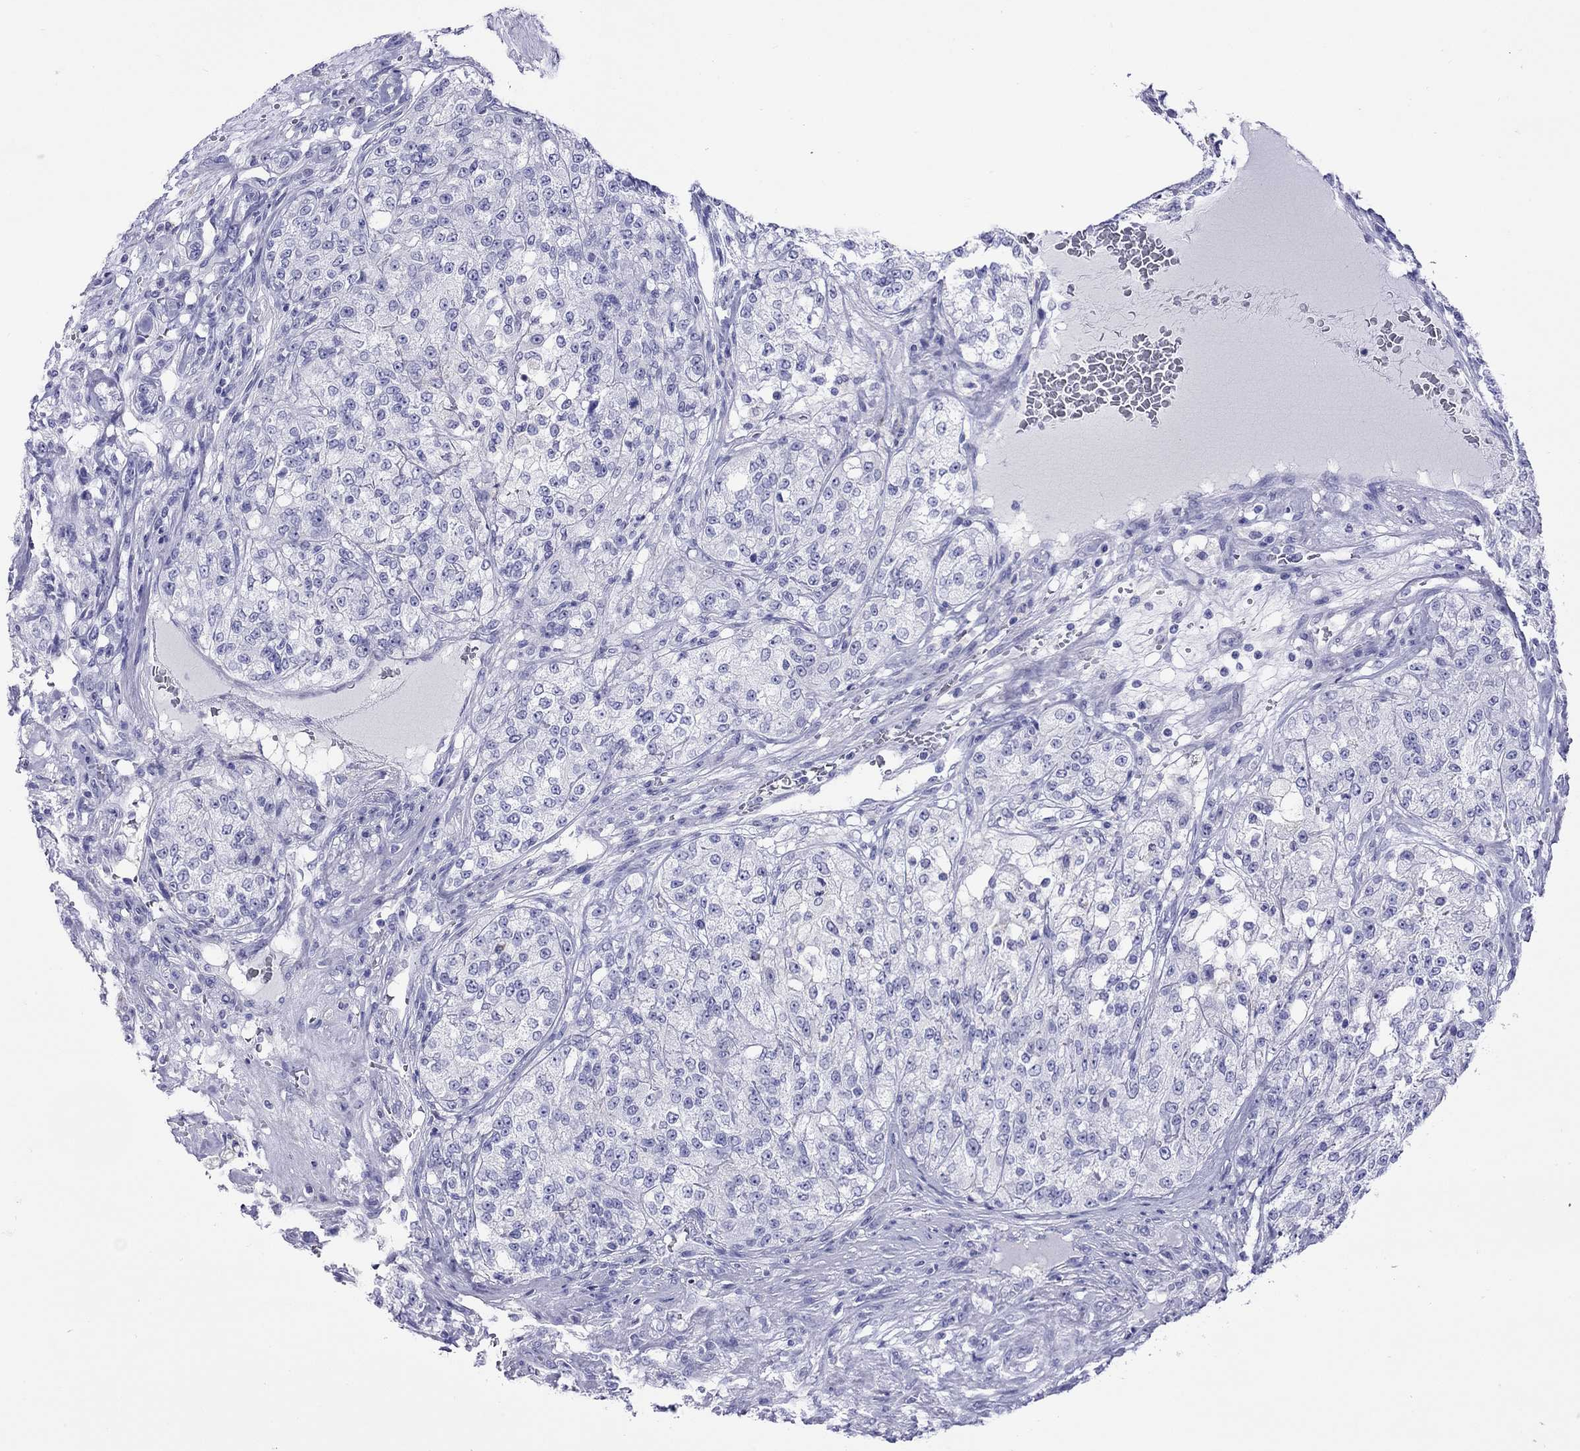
{"staining": {"intensity": "negative", "quantity": "none", "location": "none"}, "tissue": "renal cancer", "cell_type": "Tumor cells", "image_type": "cancer", "snomed": [{"axis": "morphology", "description": "Adenocarcinoma, NOS"}, {"axis": "topography", "description": "Kidney"}], "caption": "This micrograph is of adenocarcinoma (renal) stained with immunohistochemistry to label a protein in brown with the nuclei are counter-stained blue. There is no staining in tumor cells.", "gene": "SLC30A8", "patient": {"sex": "female", "age": 63}}